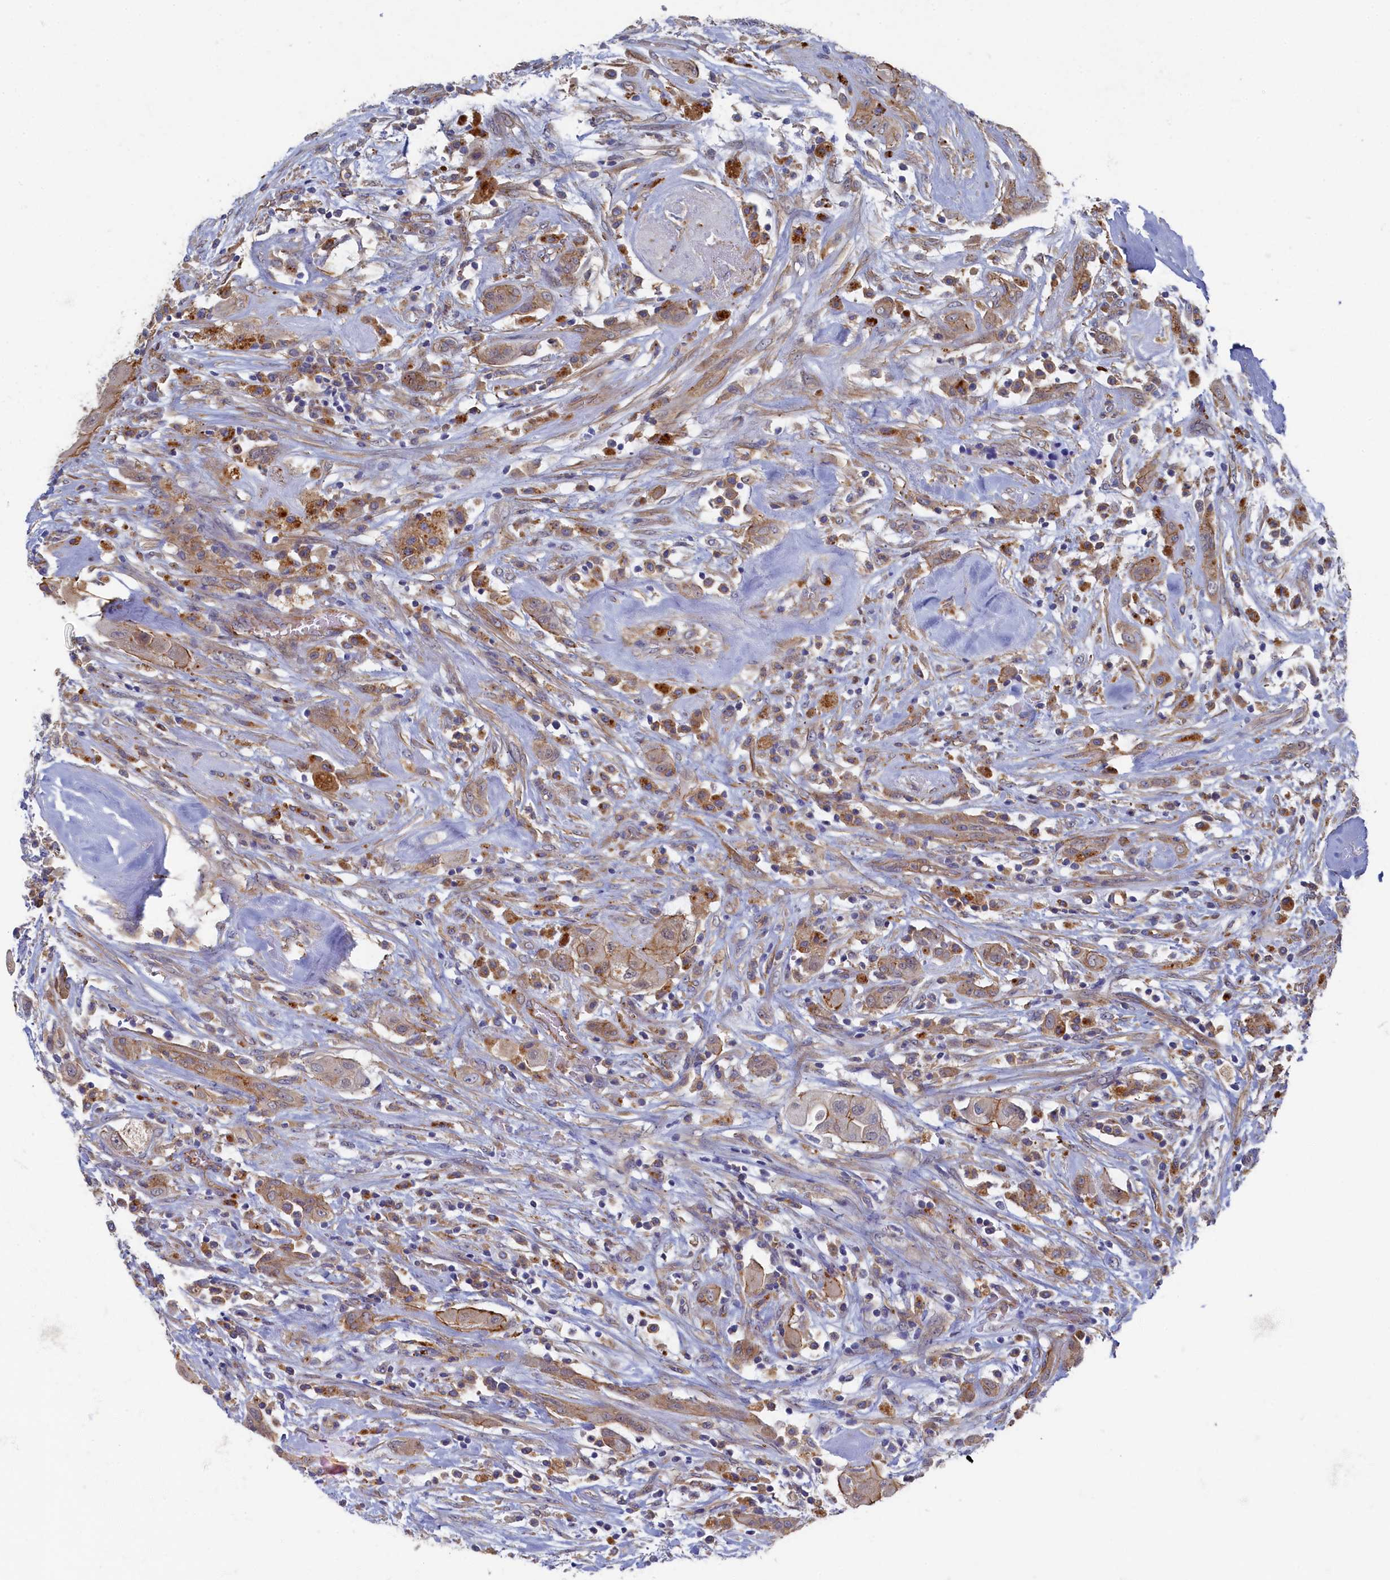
{"staining": {"intensity": "moderate", "quantity": "25%-75%", "location": "cytoplasmic/membranous"}, "tissue": "thyroid cancer", "cell_type": "Tumor cells", "image_type": "cancer", "snomed": [{"axis": "morphology", "description": "Papillary adenocarcinoma, NOS"}, {"axis": "topography", "description": "Thyroid gland"}], "caption": "There is medium levels of moderate cytoplasmic/membranous positivity in tumor cells of thyroid cancer, as demonstrated by immunohistochemical staining (brown color).", "gene": "PSMG2", "patient": {"sex": "female", "age": 59}}